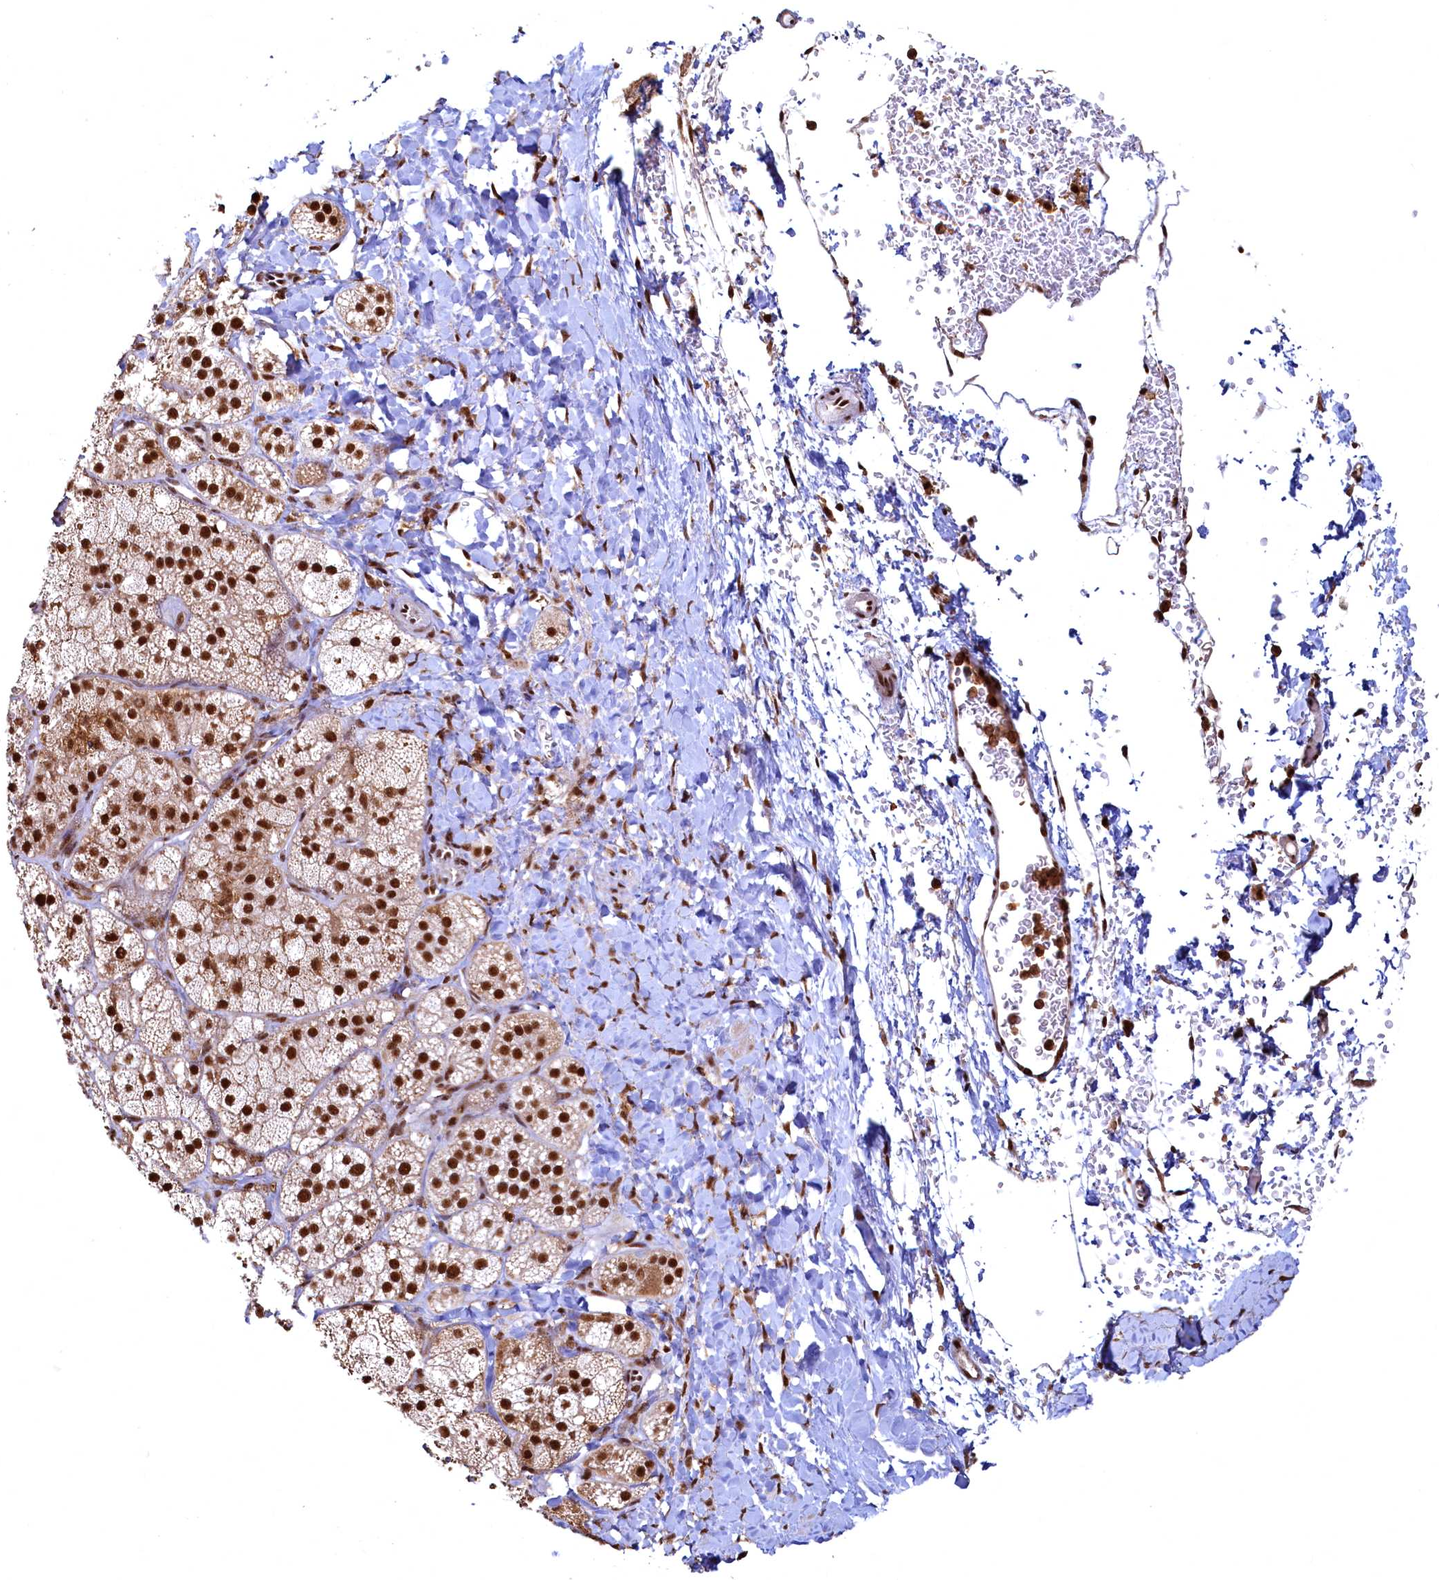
{"staining": {"intensity": "strong", "quantity": ">75%", "location": "nuclear"}, "tissue": "adrenal gland", "cell_type": "Glandular cells", "image_type": "normal", "snomed": [{"axis": "morphology", "description": "Normal tissue, NOS"}, {"axis": "topography", "description": "Adrenal gland"}], "caption": "Immunohistochemistry (IHC) (DAB) staining of normal adrenal gland demonstrates strong nuclear protein positivity in approximately >75% of glandular cells.", "gene": "RSRC2", "patient": {"sex": "male", "age": 61}}